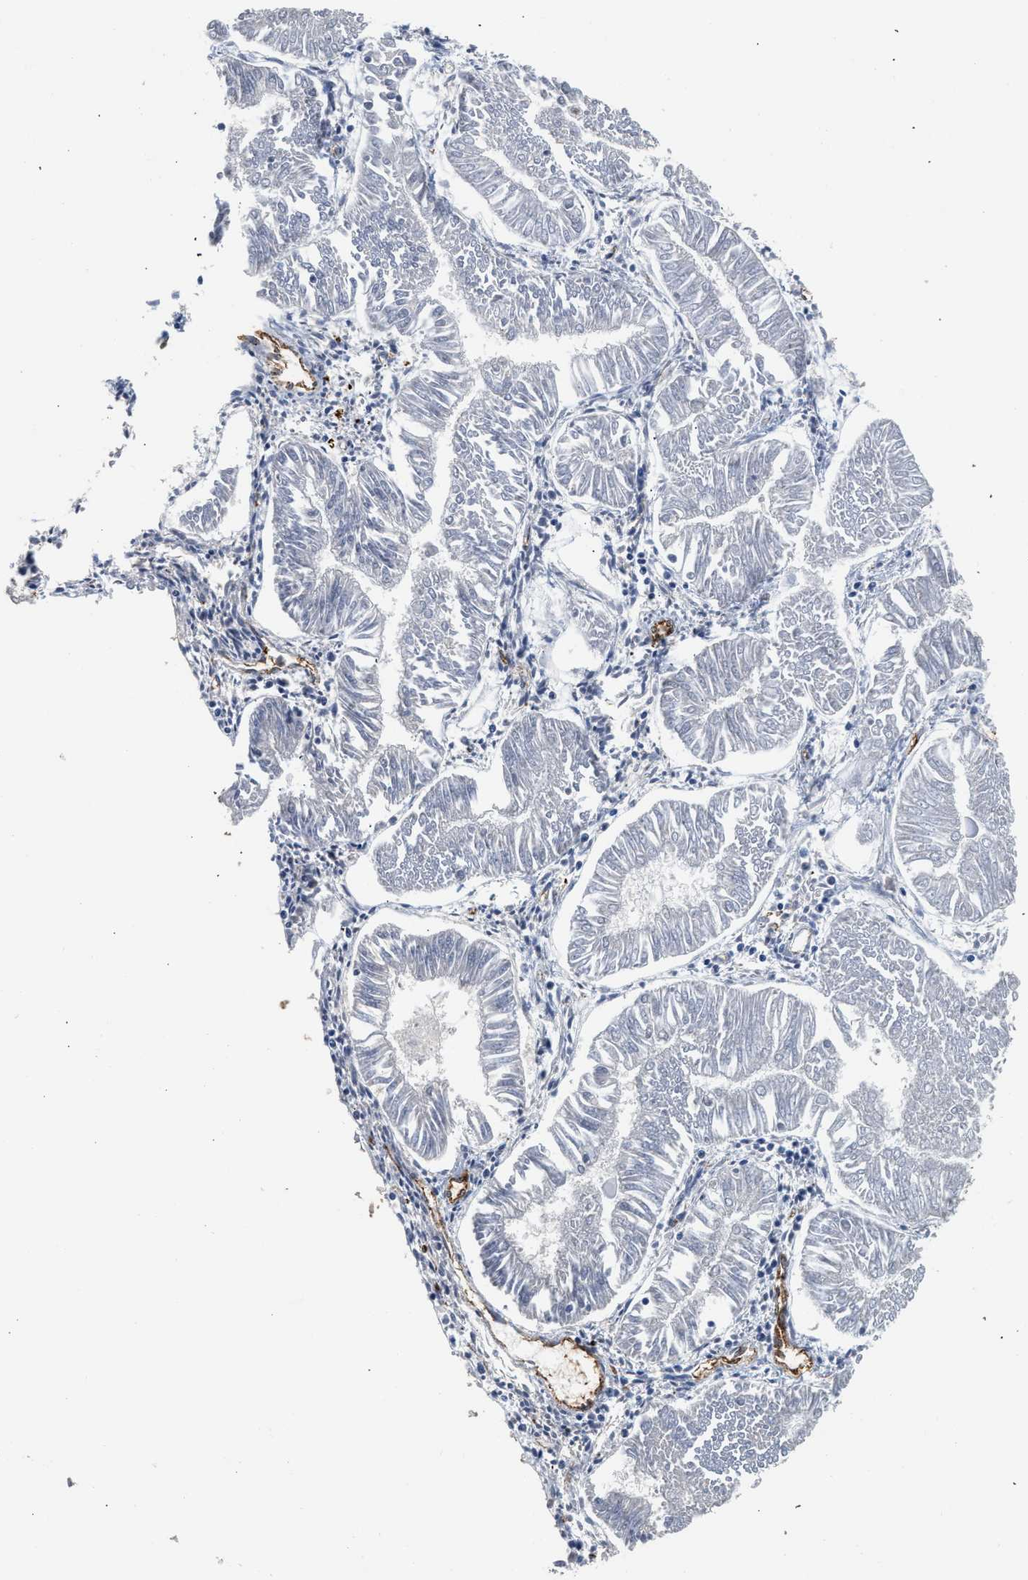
{"staining": {"intensity": "negative", "quantity": "none", "location": "none"}, "tissue": "endometrial cancer", "cell_type": "Tumor cells", "image_type": "cancer", "snomed": [{"axis": "morphology", "description": "Adenocarcinoma, NOS"}, {"axis": "topography", "description": "Endometrium"}], "caption": "IHC histopathology image of neoplastic tissue: human endometrial cancer stained with DAB shows no significant protein expression in tumor cells.", "gene": "PIM1", "patient": {"sex": "female", "age": 53}}